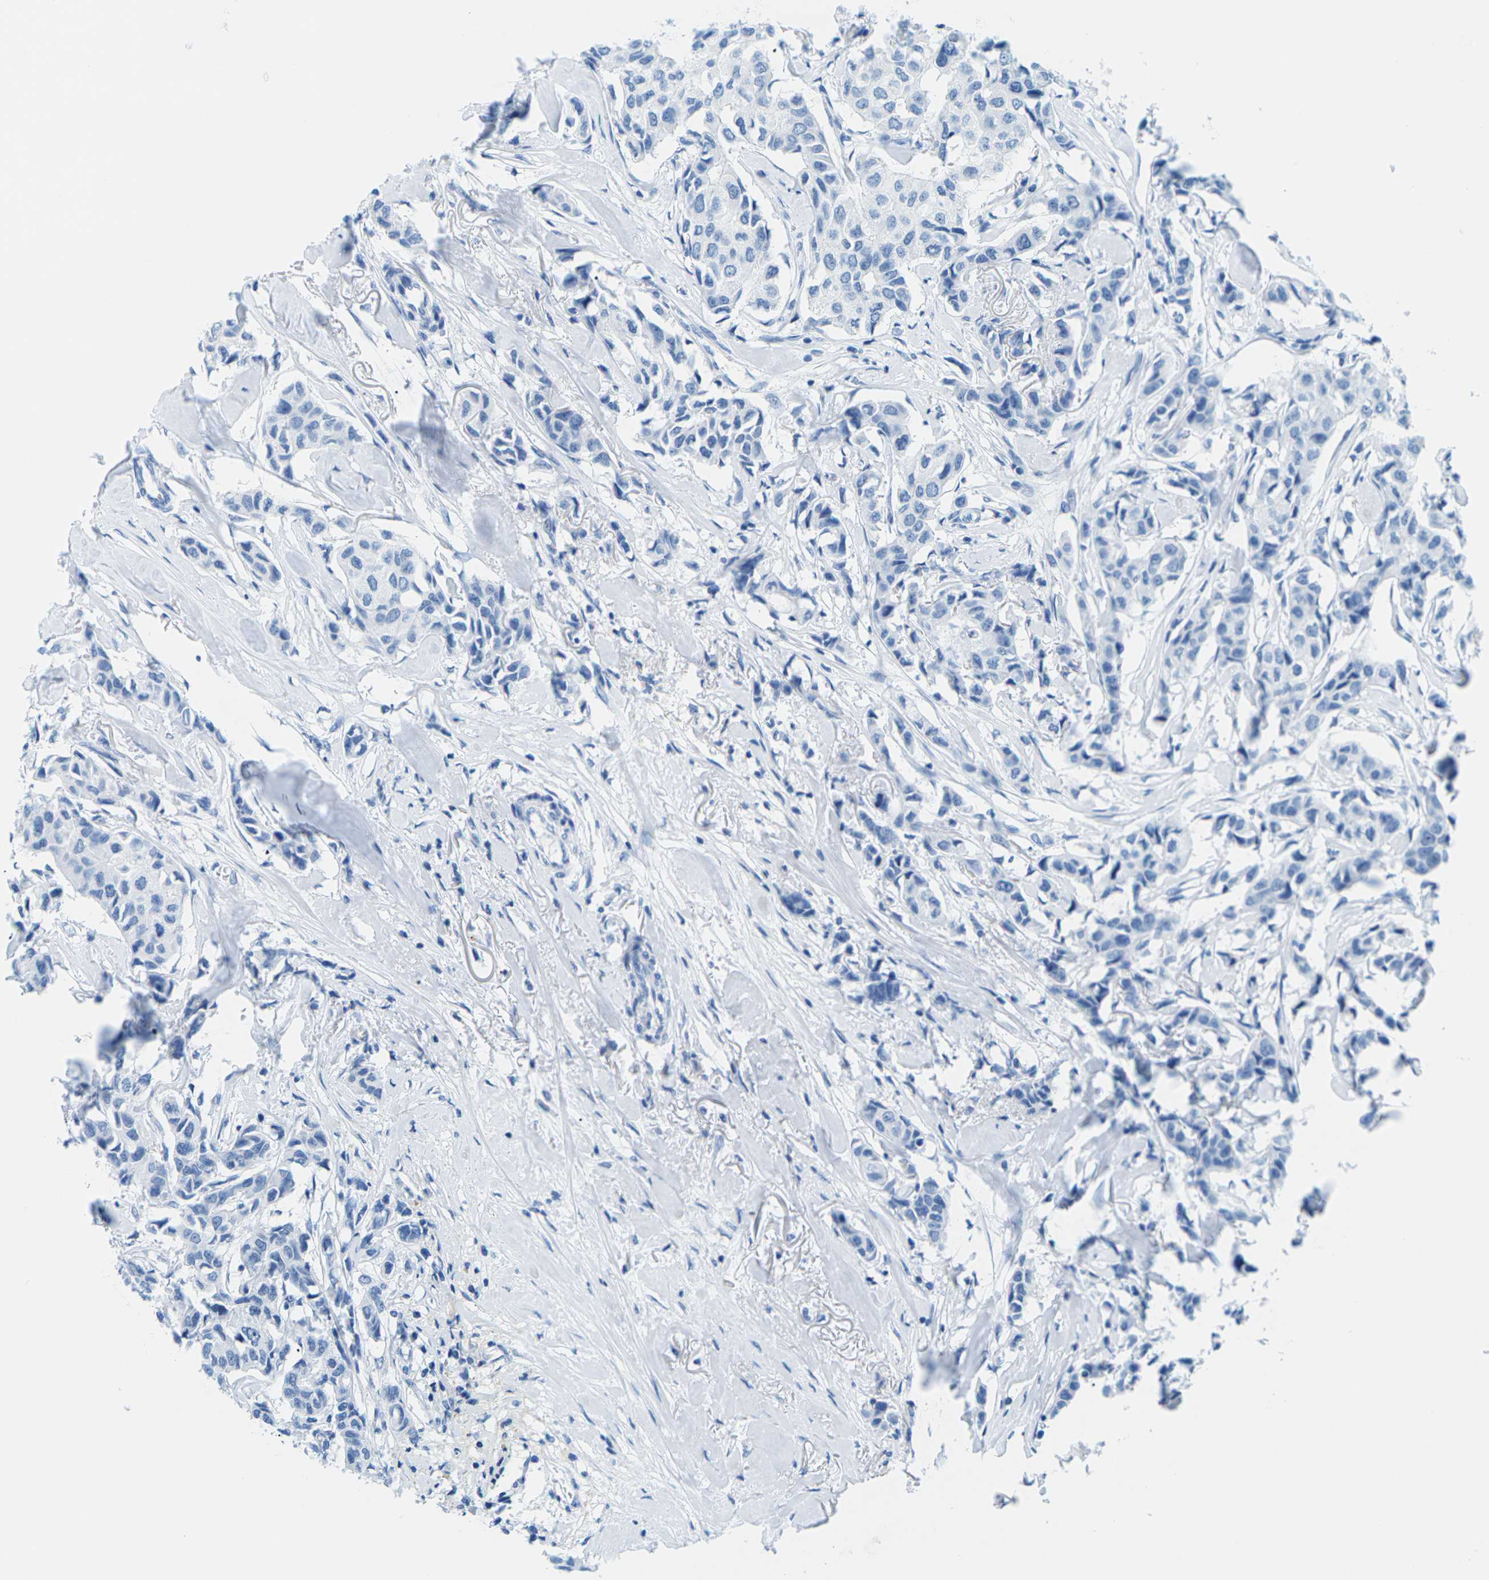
{"staining": {"intensity": "negative", "quantity": "none", "location": "none"}, "tissue": "breast cancer", "cell_type": "Tumor cells", "image_type": "cancer", "snomed": [{"axis": "morphology", "description": "Duct carcinoma"}, {"axis": "topography", "description": "Breast"}], "caption": "Tumor cells show no significant staining in breast cancer.", "gene": "SLC12A1", "patient": {"sex": "female", "age": 80}}